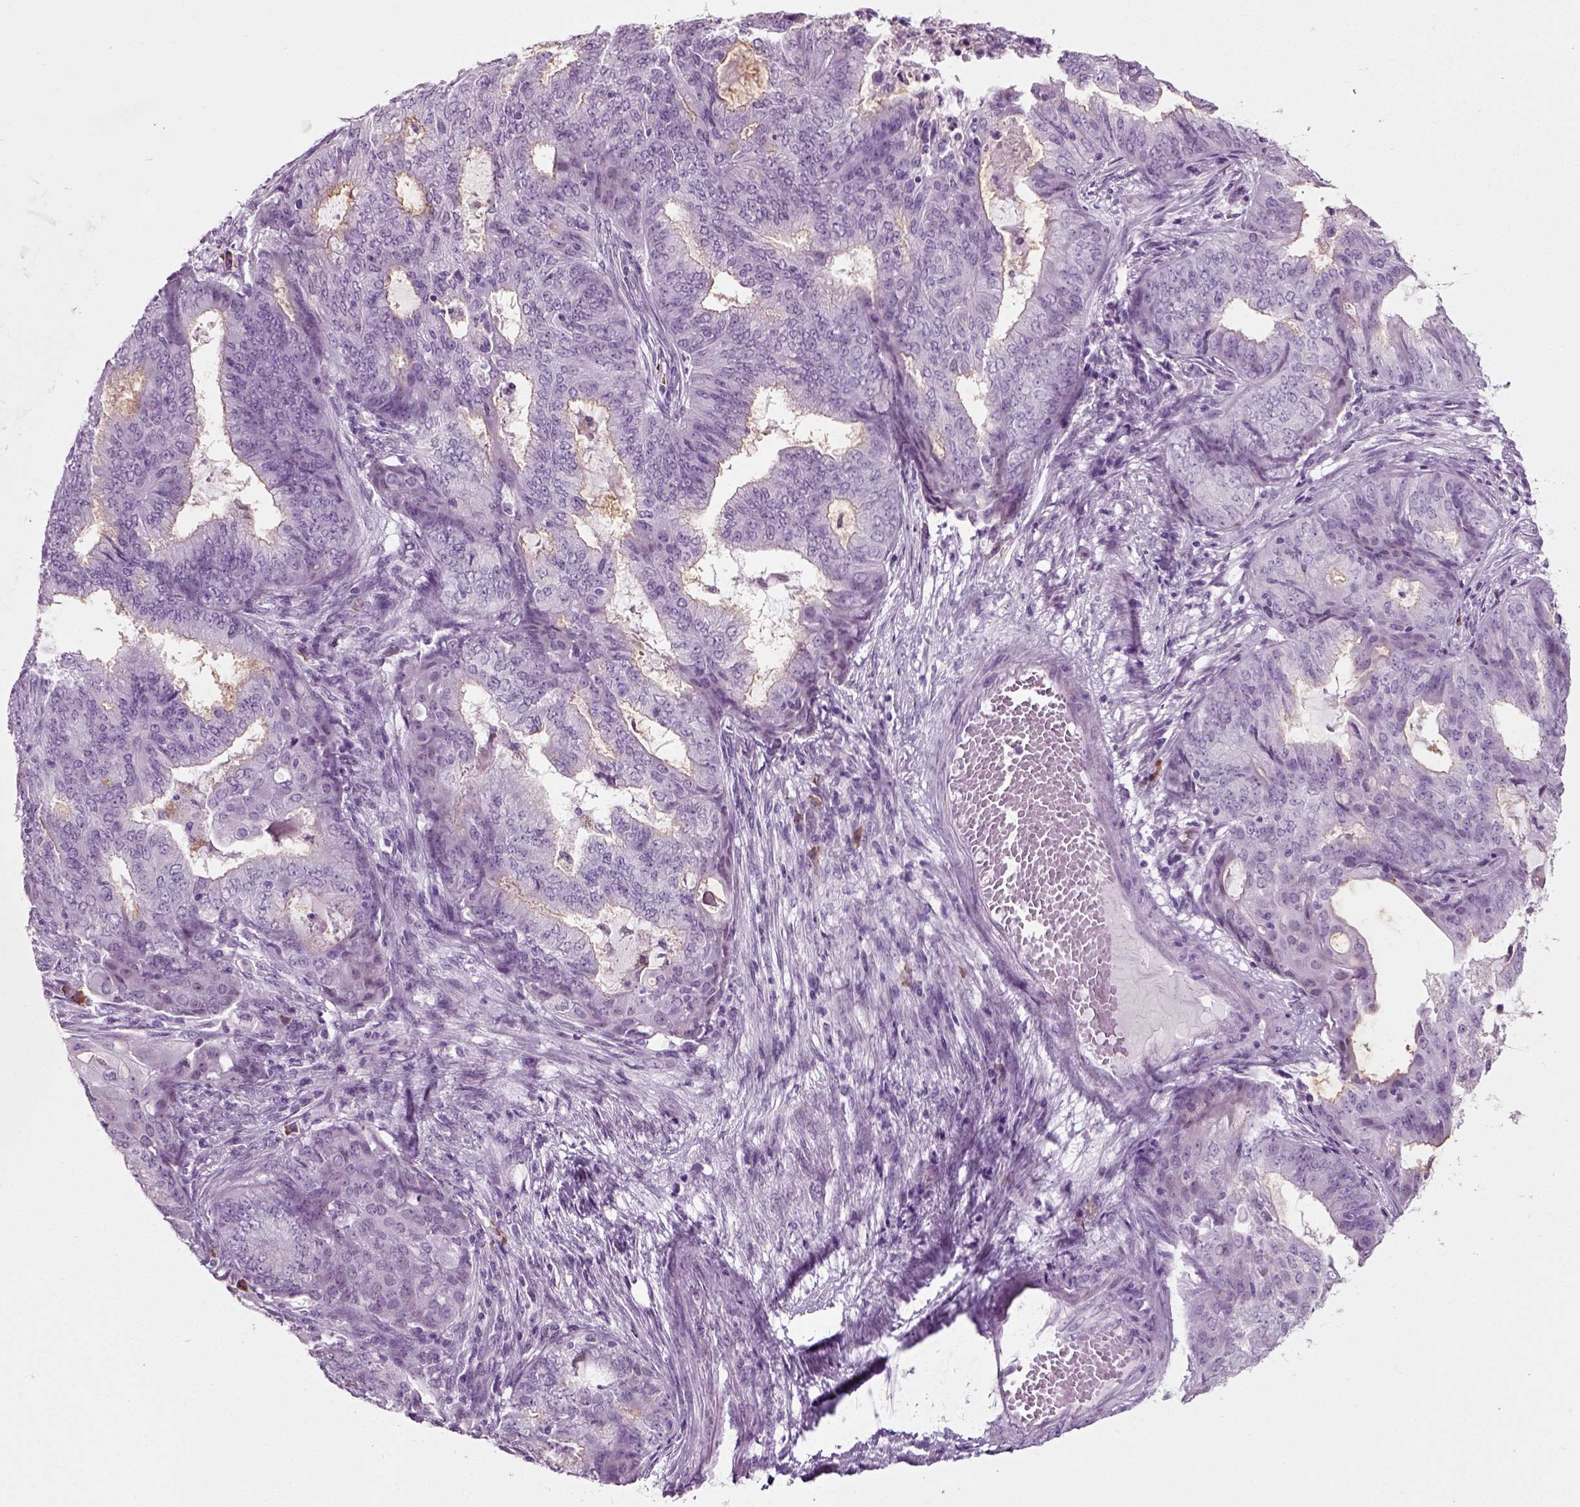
{"staining": {"intensity": "weak", "quantity": "<25%", "location": "cytoplasmic/membranous"}, "tissue": "endometrial cancer", "cell_type": "Tumor cells", "image_type": "cancer", "snomed": [{"axis": "morphology", "description": "Adenocarcinoma, NOS"}, {"axis": "topography", "description": "Endometrium"}], "caption": "Tumor cells are negative for brown protein staining in endometrial adenocarcinoma.", "gene": "SLC26A8", "patient": {"sex": "female", "age": 62}}